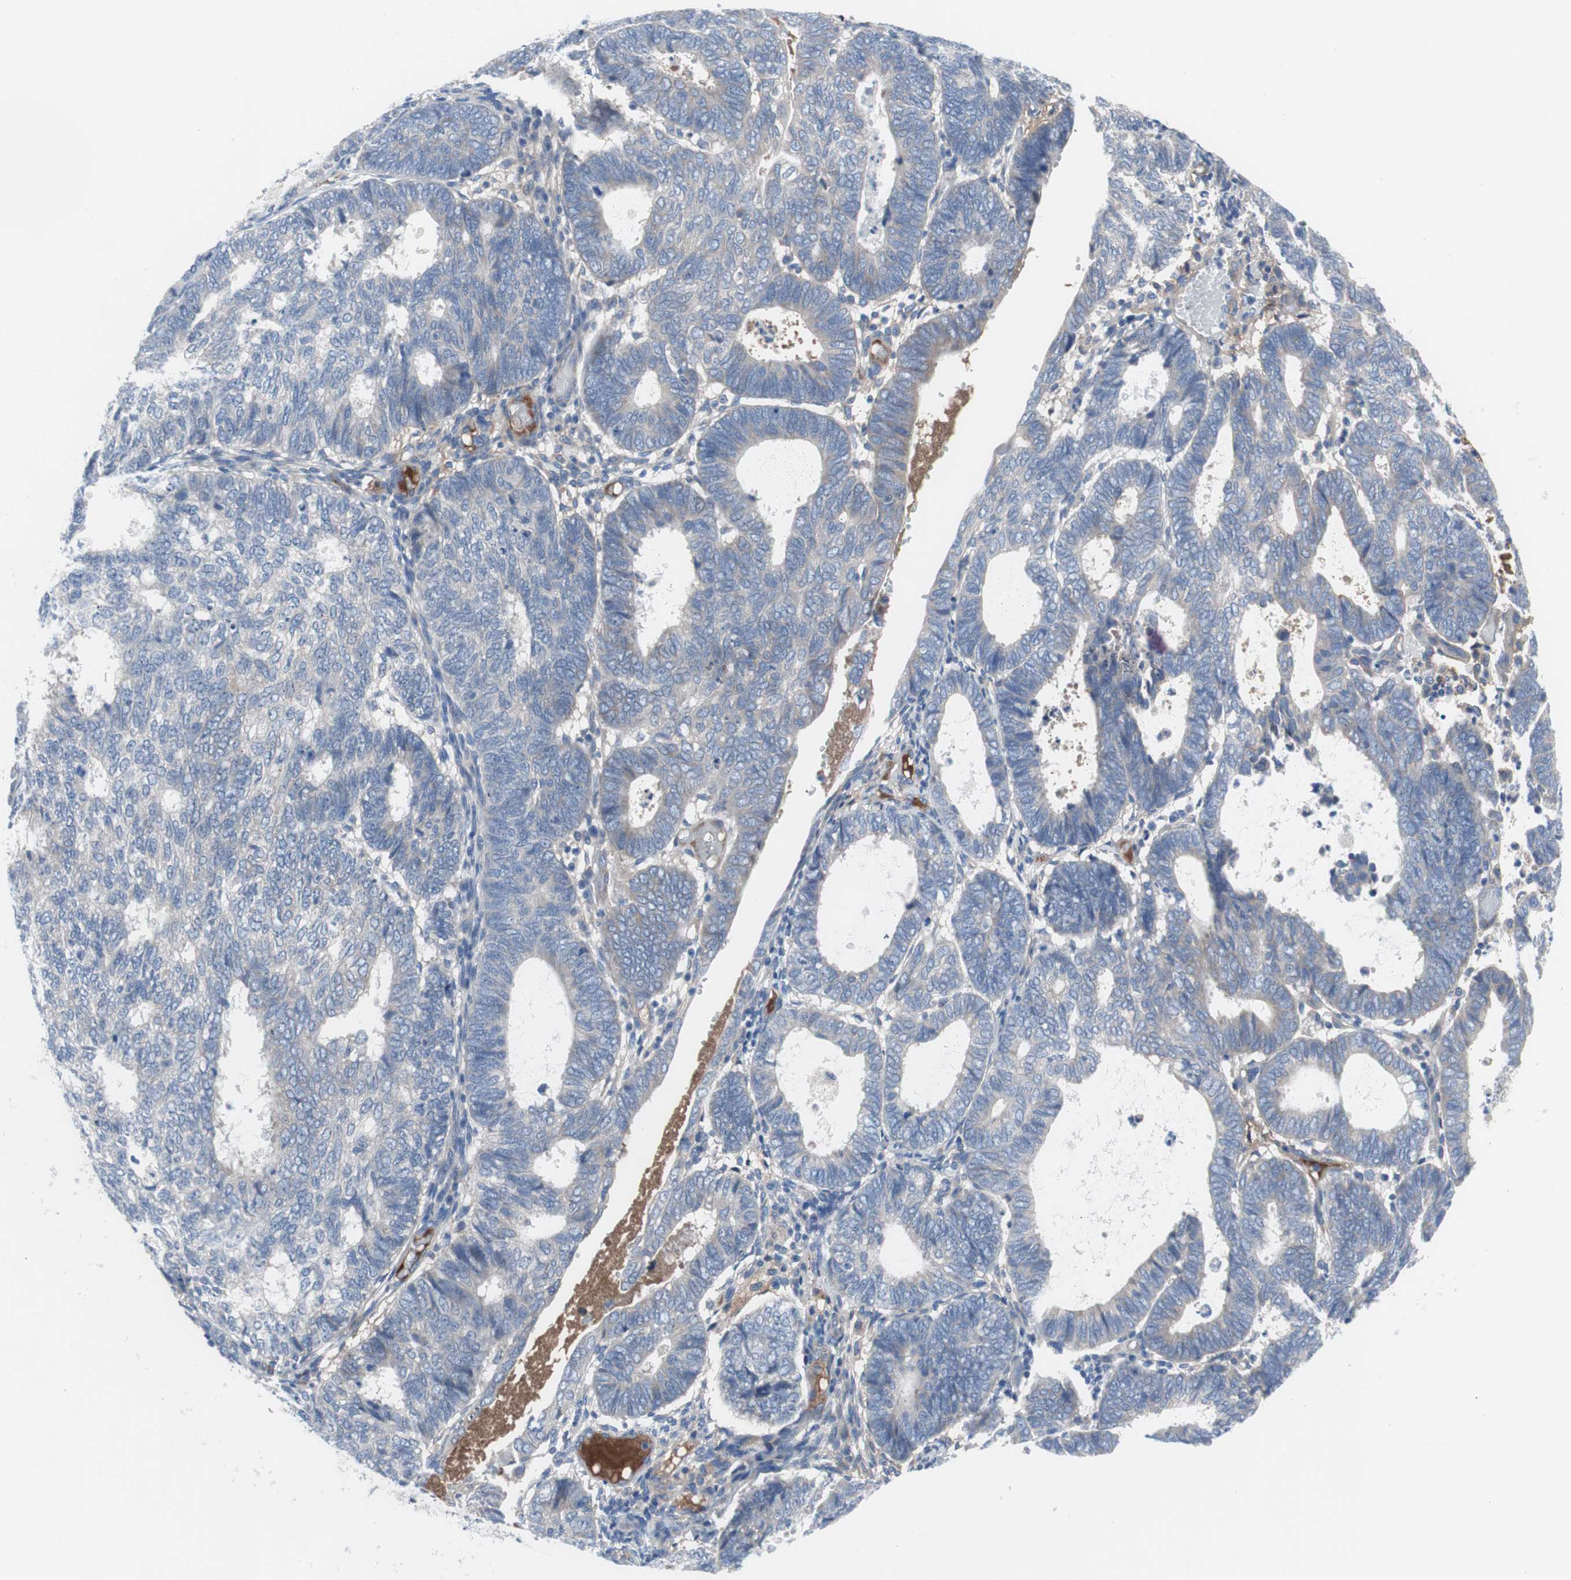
{"staining": {"intensity": "negative", "quantity": "none", "location": "none"}, "tissue": "endometrial cancer", "cell_type": "Tumor cells", "image_type": "cancer", "snomed": [{"axis": "morphology", "description": "Adenocarcinoma, NOS"}, {"axis": "topography", "description": "Uterus"}], "caption": "An immunohistochemistry histopathology image of endometrial cancer (adenocarcinoma) is shown. There is no staining in tumor cells of endometrial cancer (adenocarcinoma). The staining is performed using DAB brown chromogen with nuclei counter-stained in using hematoxylin.", "gene": "KANSL1", "patient": {"sex": "female", "age": 60}}